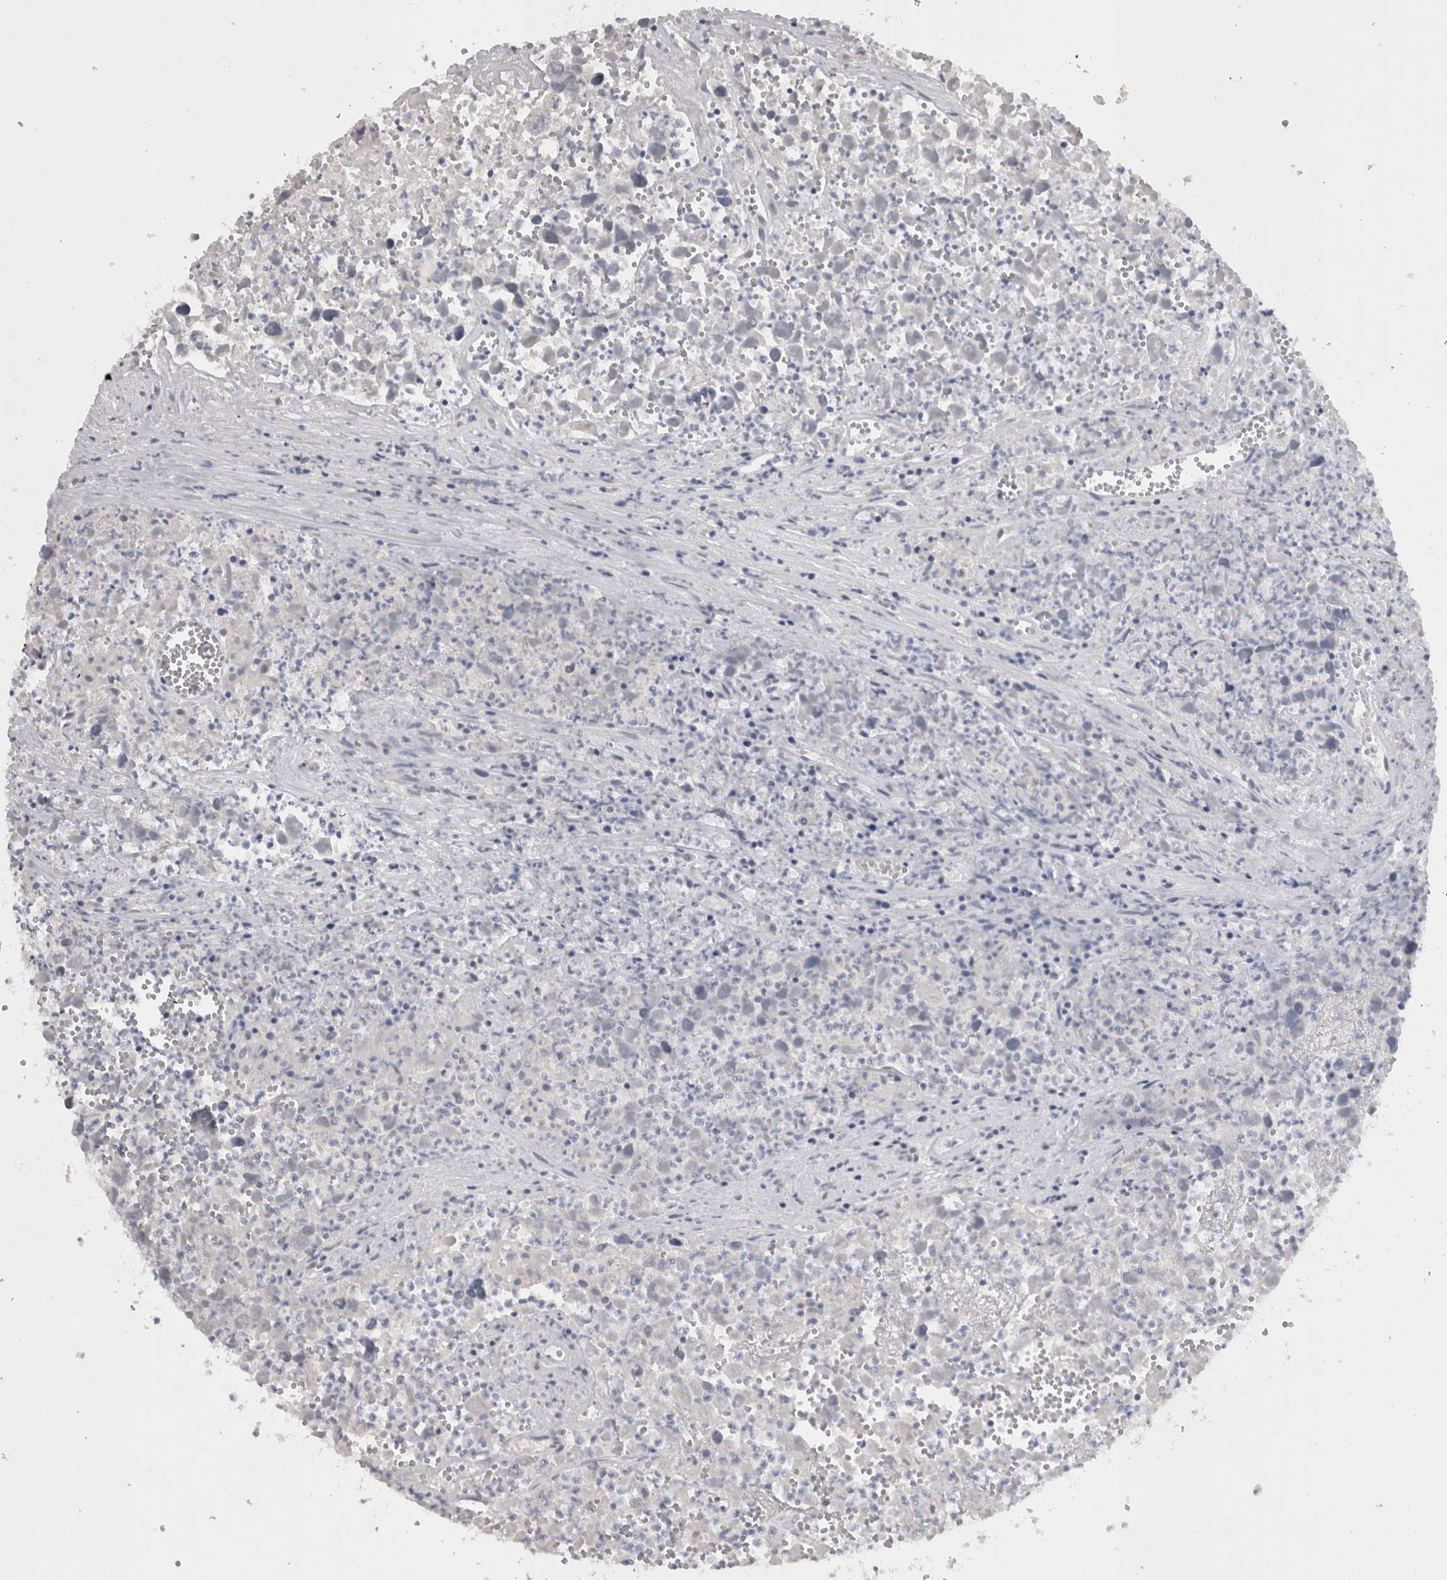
{"staining": {"intensity": "negative", "quantity": "none", "location": "none"}, "tissue": "testis cancer", "cell_type": "Tumor cells", "image_type": "cancer", "snomed": [{"axis": "morphology", "description": "Seminoma, NOS"}, {"axis": "morphology", "description": "Carcinoma, Embryonal, NOS"}, {"axis": "topography", "description": "Testis"}], "caption": "This is an immunohistochemistry micrograph of human testis cancer. There is no expression in tumor cells.", "gene": "ADAM2", "patient": {"sex": "male", "age": 43}}